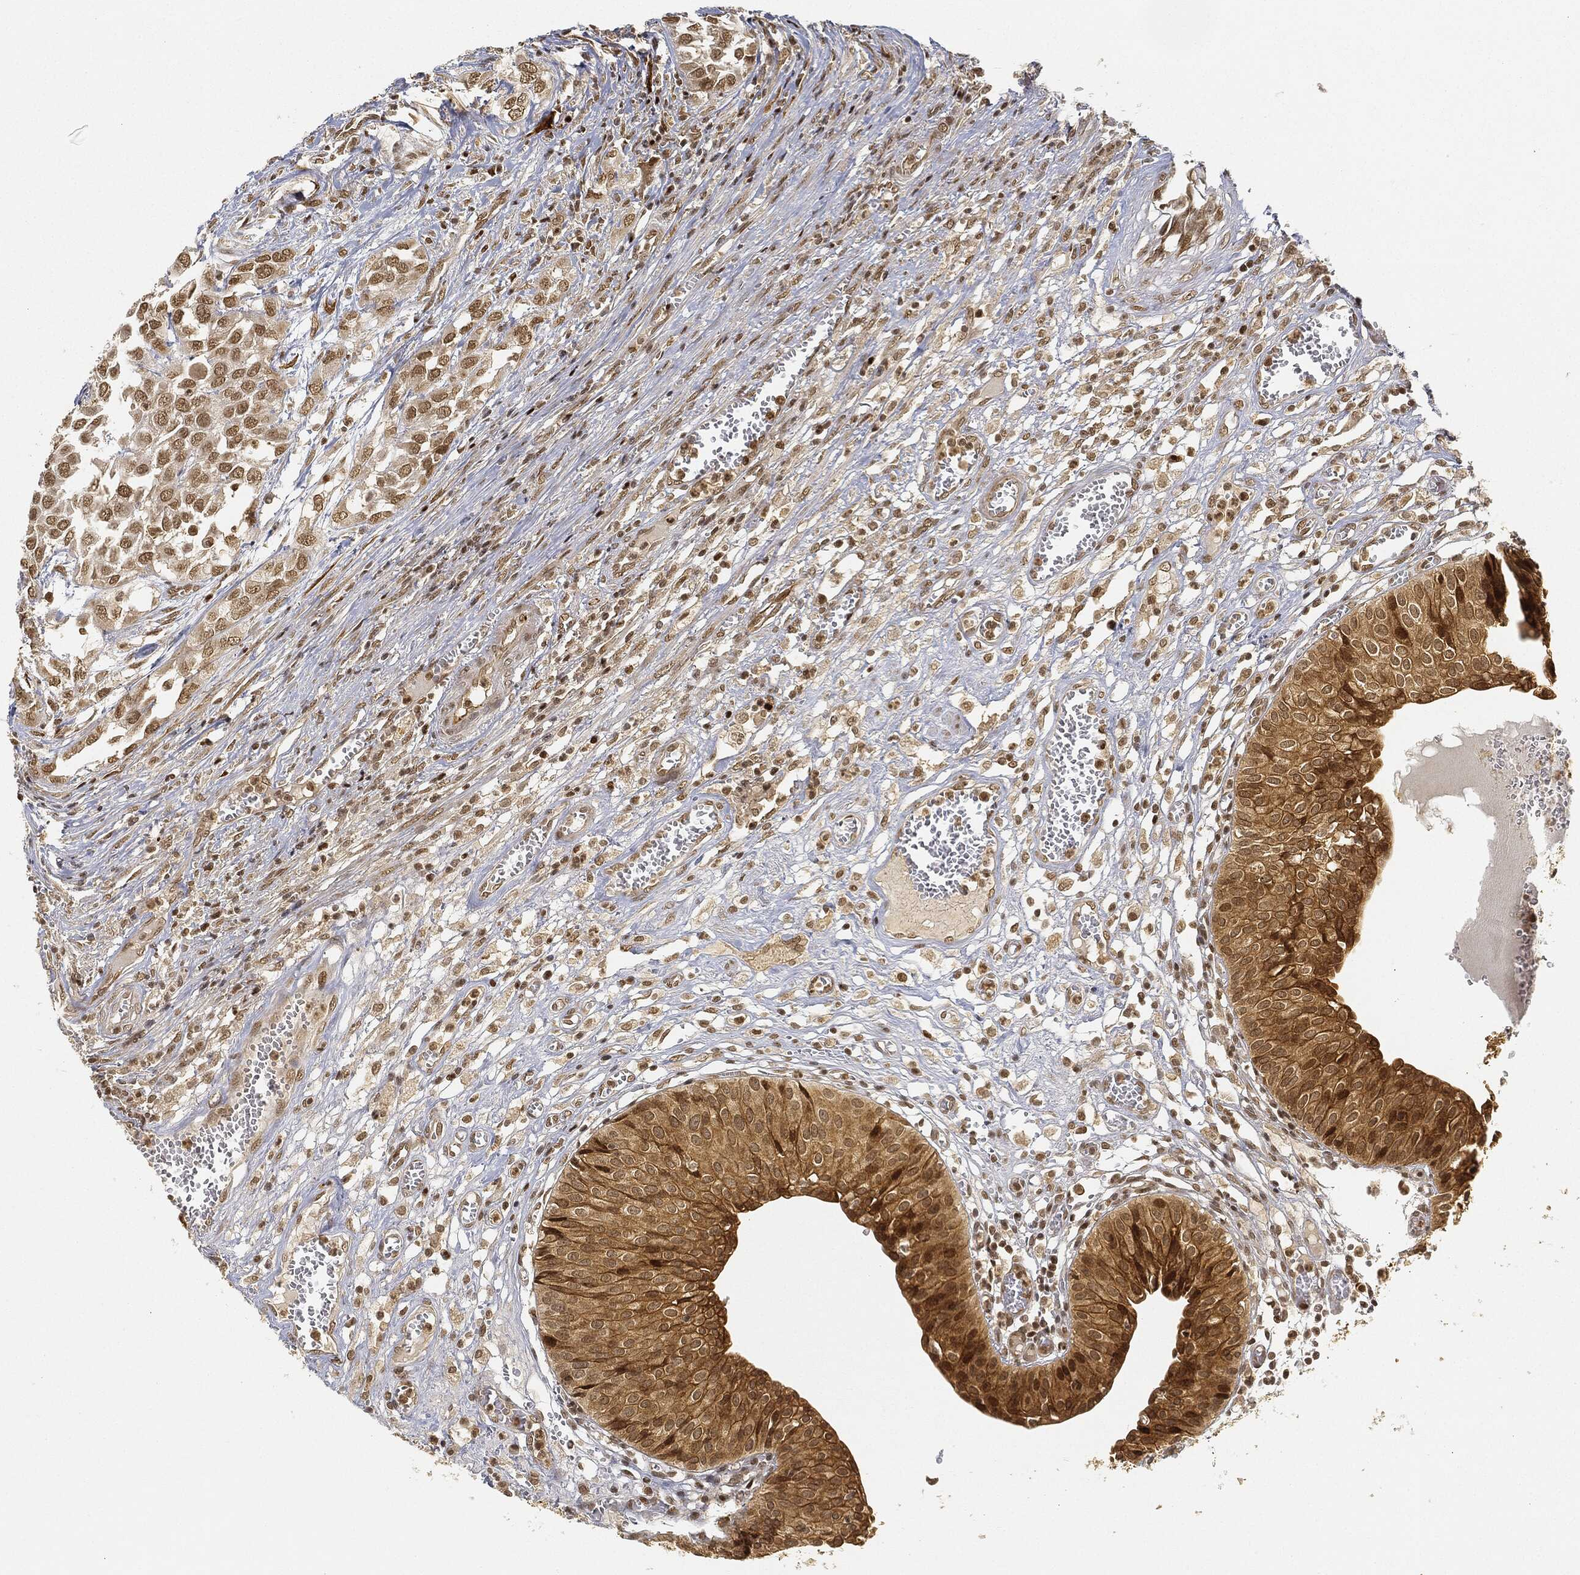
{"staining": {"intensity": "strong", "quantity": "<25%", "location": "cytoplasmic/membranous,nuclear"}, "tissue": "urinary bladder", "cell_type": "Urothelial cells", "image_type": "normal", "snomed": [{"axis": "morphology", "description": "Normal tissue, NOS"}, {"axis": "morphology", "description": "Urothelial carcinoma, NOS"}, {"axis": "morphology", "description": "Urothelial carcinoma, High grade"}, {"axis": "topography", "description": "Urinary bladder"}], "caption": "Brown immunohistochemical staining in normal human urinary bladder reveals strong cytoplasmic/membranous,nuclear staining in approximately <25% of urothelial cells. (Stains: DAB (3,3'-diaminobenzidine) in brown, nuclei in blue, Microscopy: brightfield microscopy at high magnification).", "gene": "CIB1", "patient": {"sex": "male", "age": 57}}